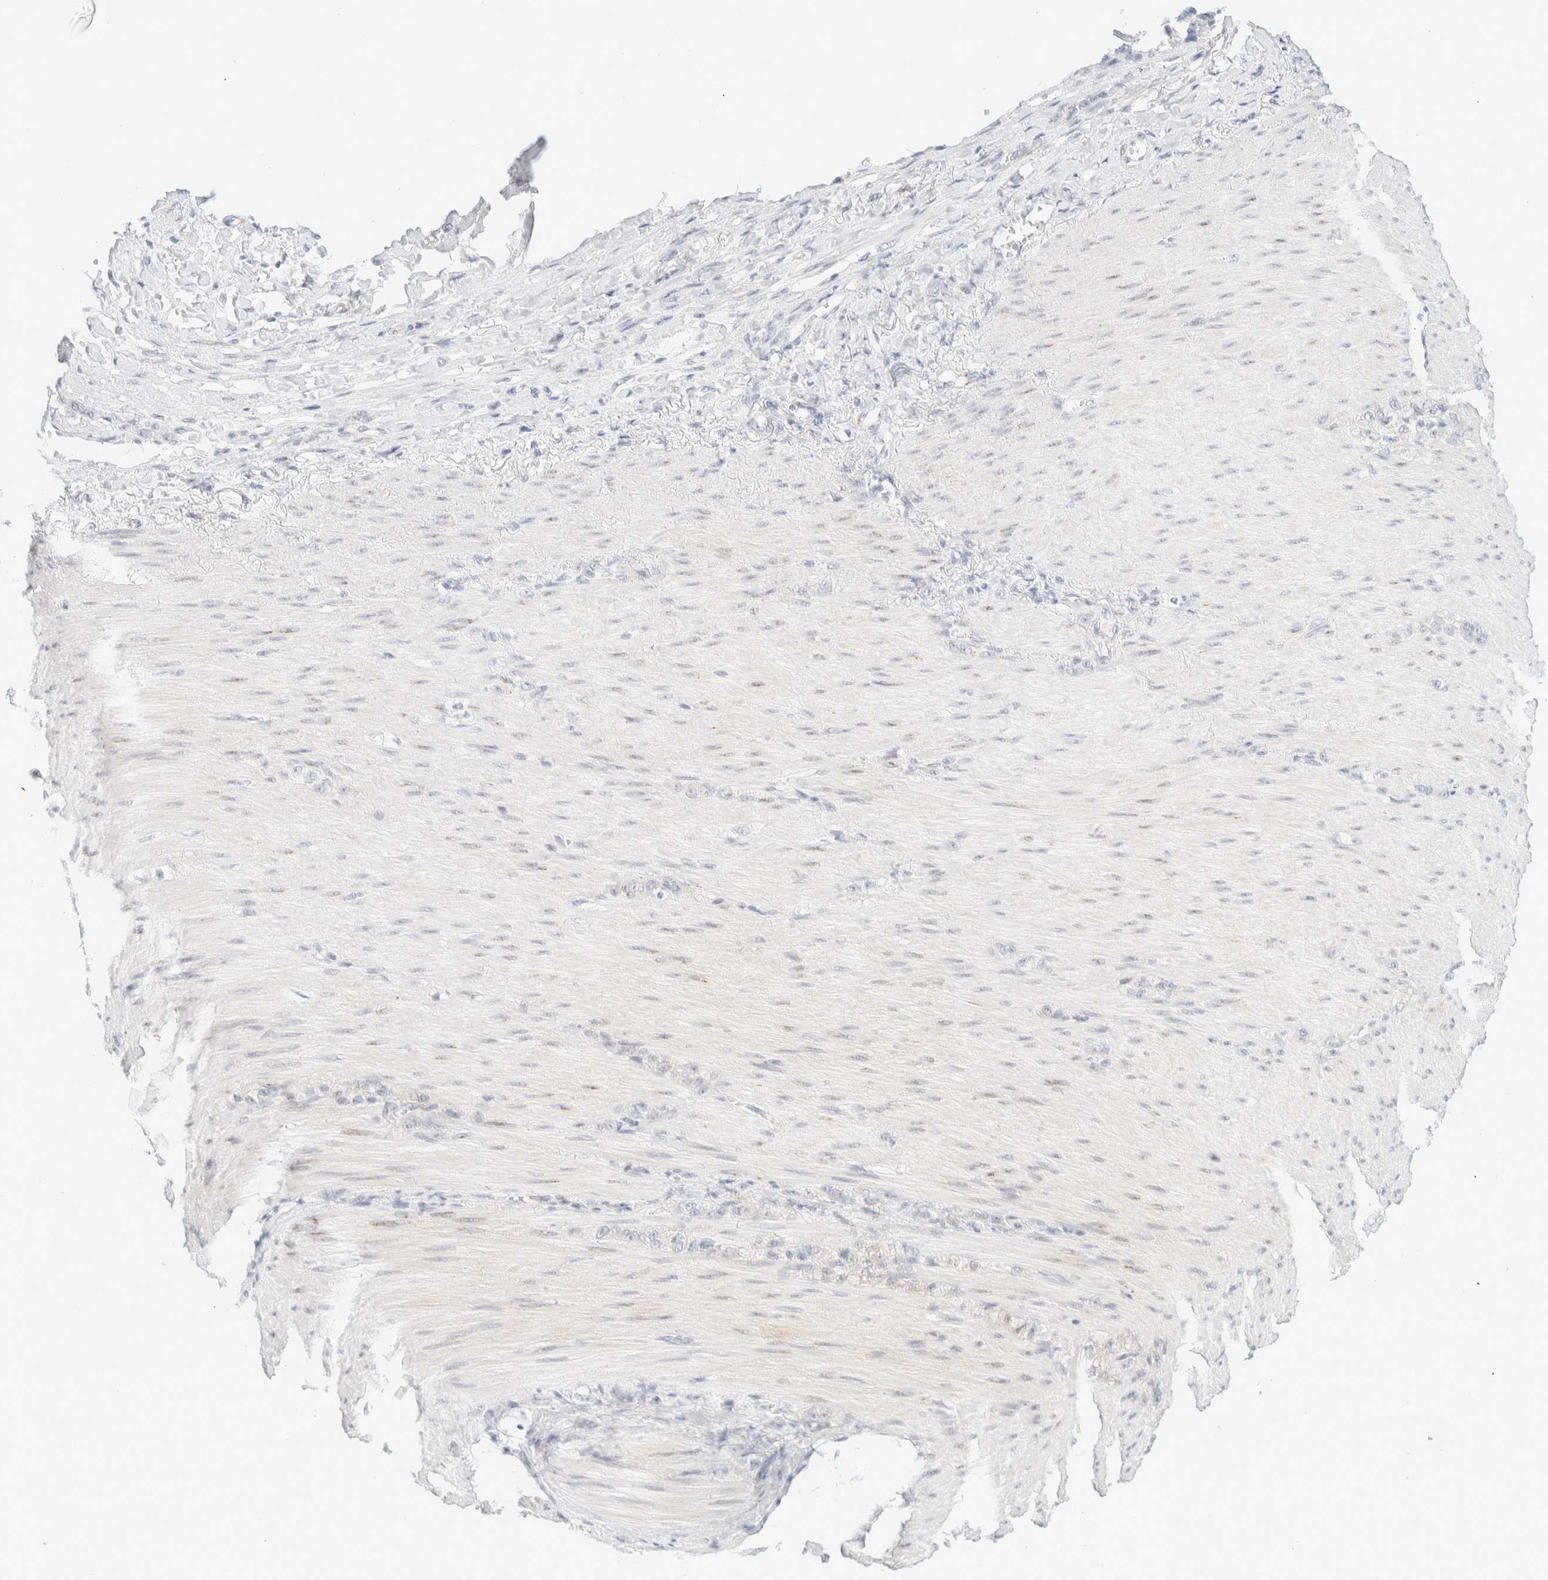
{"staining": {"intensity": "moderate", "quantity": "<25%", "location": "cytoplasmic/membranous"}, "tissue": "stomach cancer", "cell_type": "Tumor cells", "image_type": "cancer", "snomed": [{"axis": "morphology", "description": "Normal tissue, NOS"}, {"axis": "morphology", "description": "Adenocarcinoma, NOS"}, {"axis": "topography", "description": "Stomach"}], "caption": "Stomach cancer (adenocarcinoma) tissue demonstrates moderate cytoplasmic/membranous expression in about <25% of tumor cells", "gene": "SPNS3", "patient": {"sex": "male", "age": 82}}